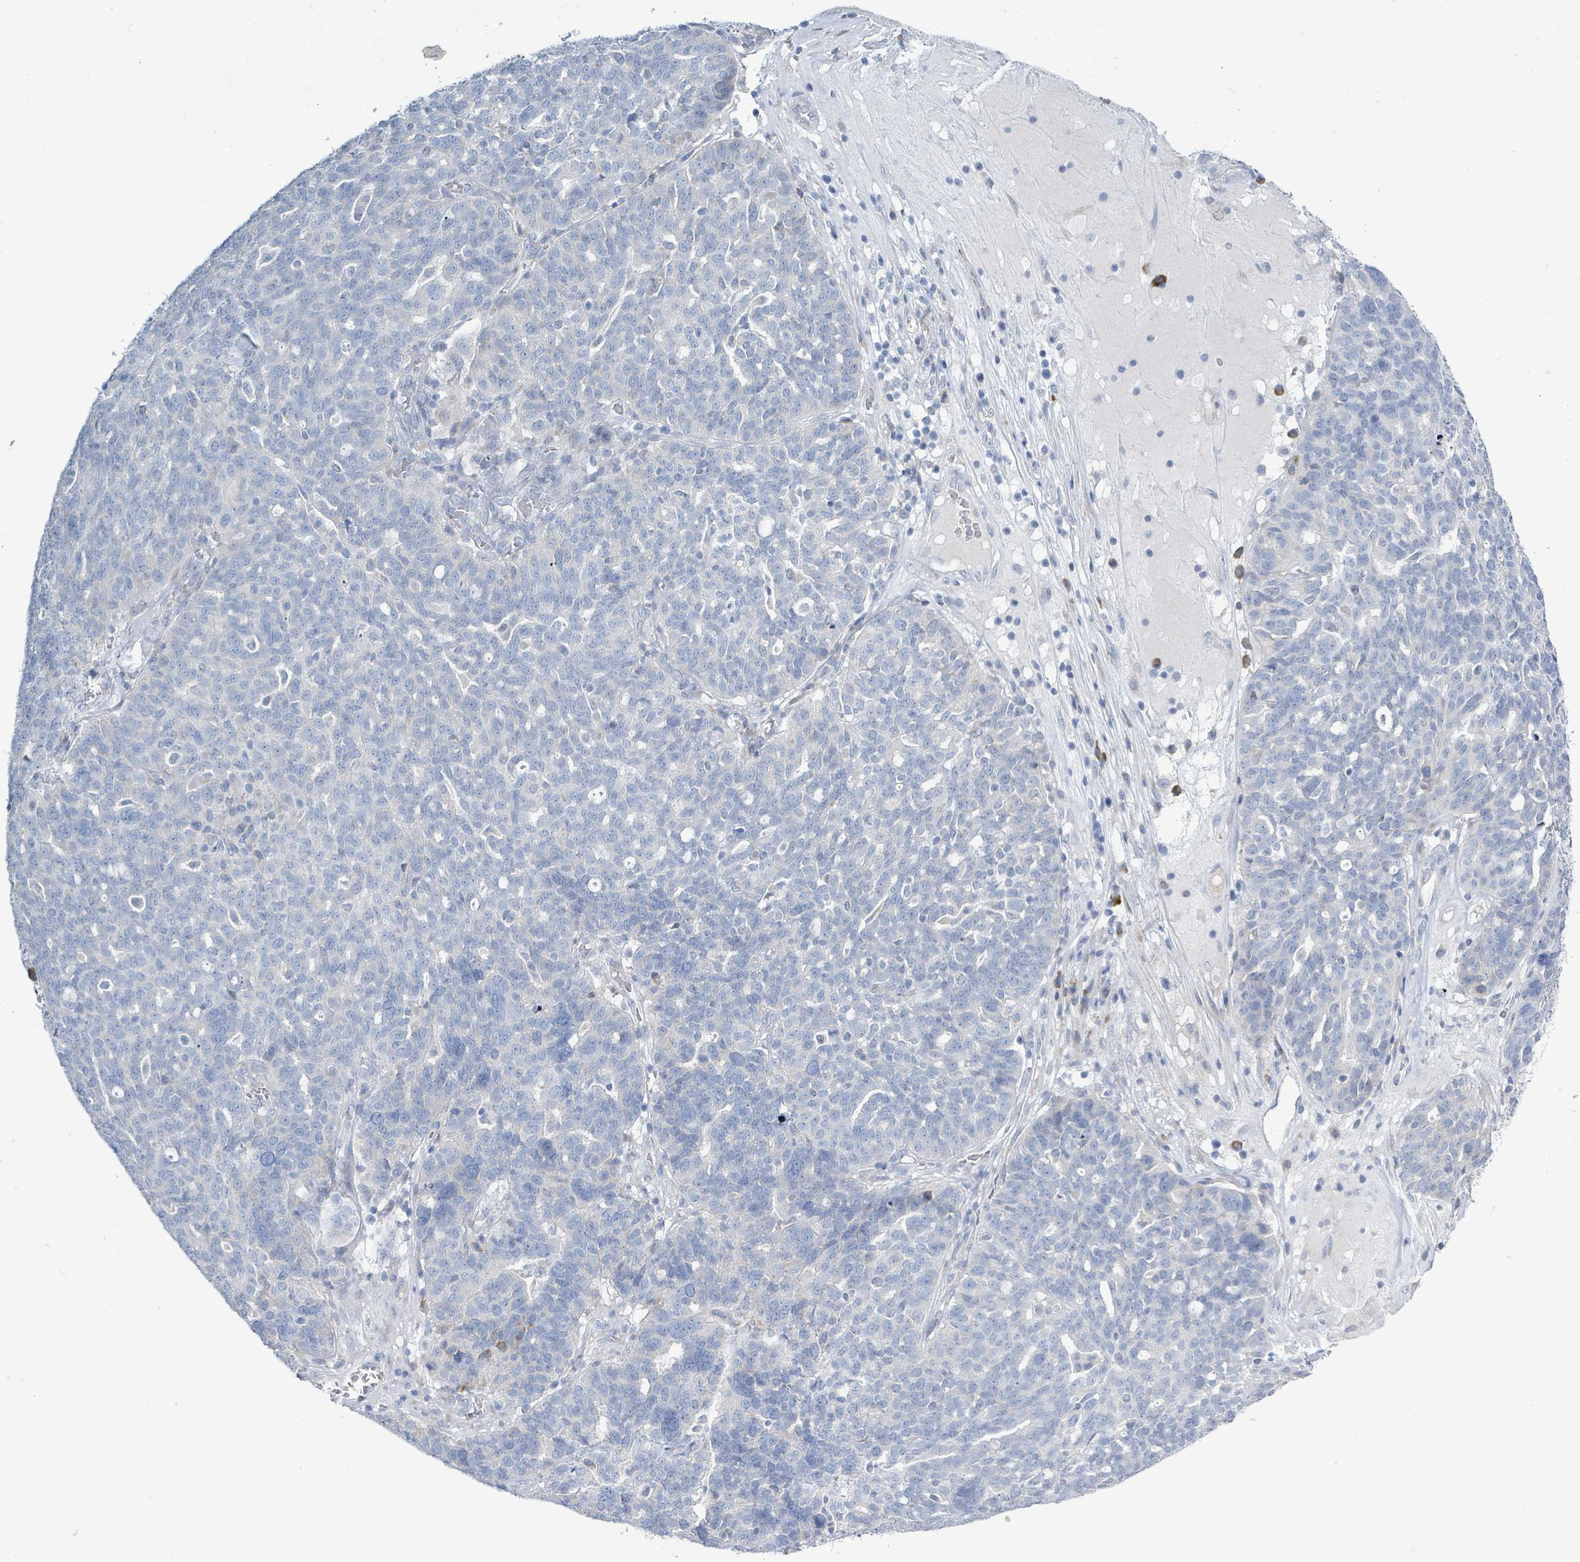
{"staining": {"intensity": "negative", "quantity": "none", "location": "none"}, "tissue": "ovarian cancer", "cell_type": "Tumor cells", "image_type": "cancer", "snomed": [{"axis": "morphology", "description": "Cystadenocarcinoma, serous, NOS"}, {"axis": "topography", "description": "Ovary"}], "caption": "IHC histopathology image of human ovarian cancer stained for a protein (brown), which exhibits no expression in tumor cells.", "gene": "SIRPB1", "patient": {"sex": "female", "age": 59}}